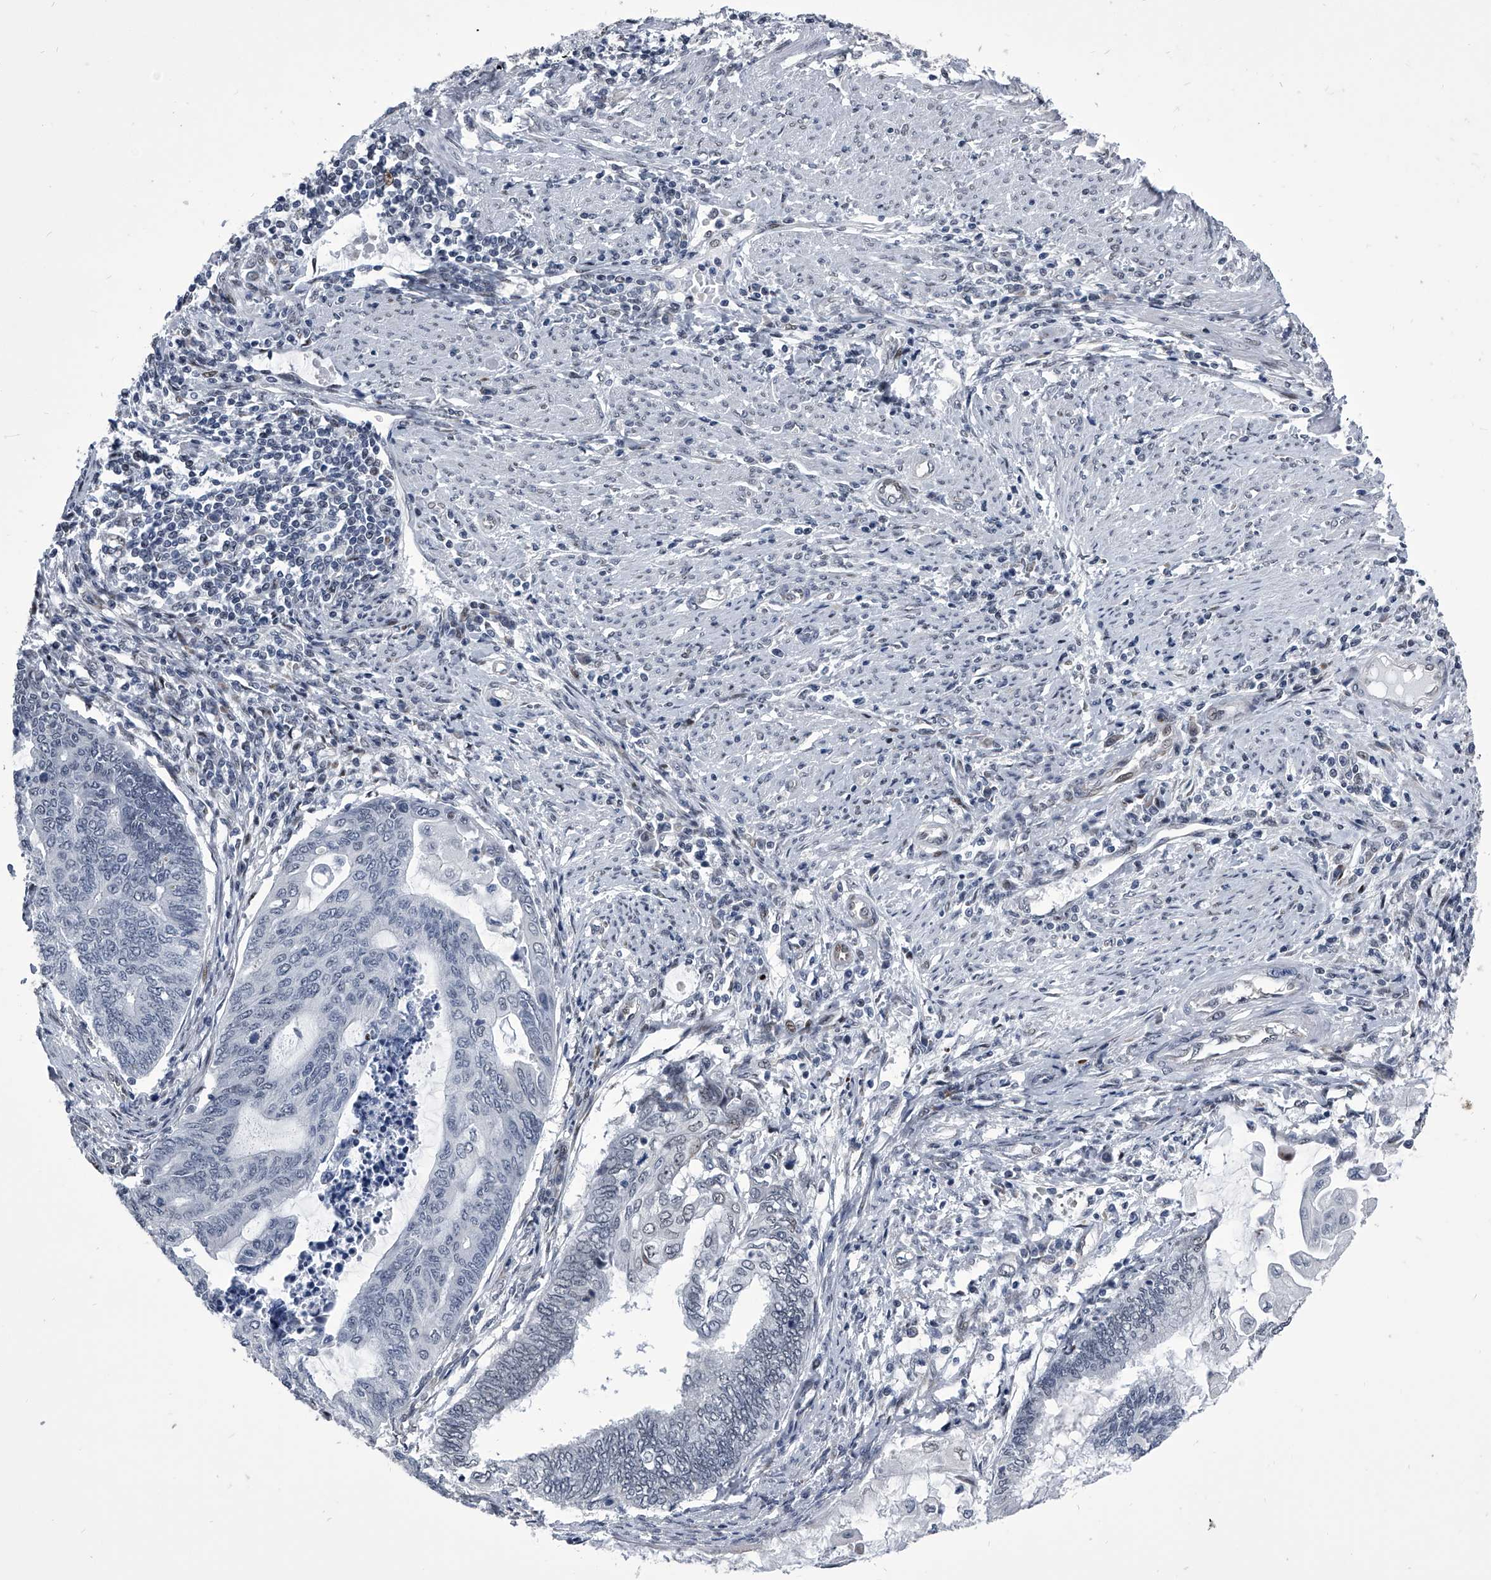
{"staining": {"intensity": "negative", "quantity": "none", "location": "none"}, "tissue": "endometrial cancer", "cell_type": "Tumor cells", "image_type": "cancer", "snomed": [{"axis": "morphology", "description": "Adenocarcinoma, NOS"}, {"axis": "topography", "description": "Uterus"}, {"axis": "topography", "description": "Endometrium"}], "caption": "The IHC image has no significant expression in tumor cells of endometrial adenocarcinoma tissue.", "gene": "CMTR1", "patient": {"sex": "female", "age": 70}}